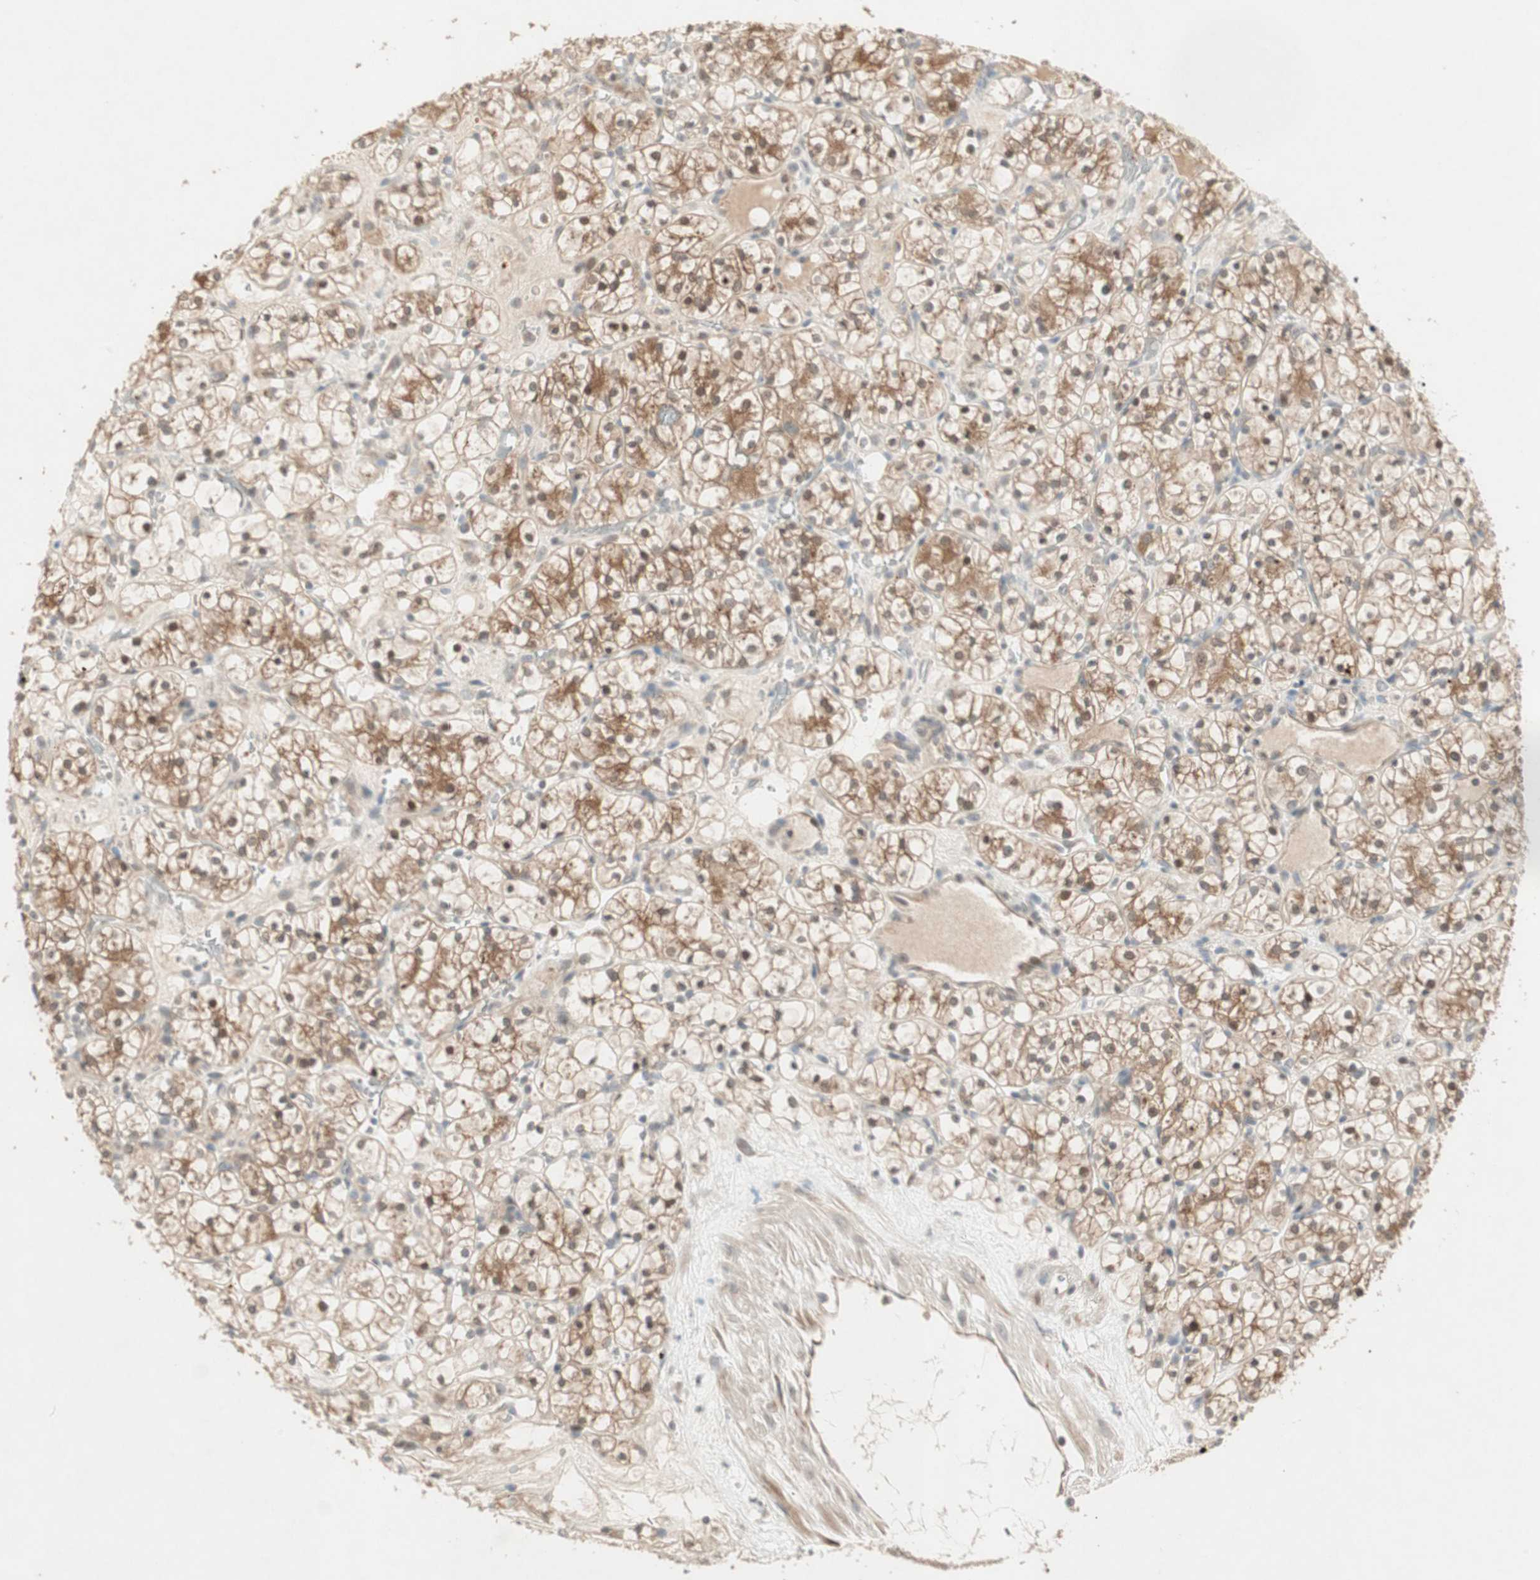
{"staining": {"intensity": "moderate", "quantity": "25%-75%", "location": "cytoplasmic/membranous"}, "tissue": "renal cancer", "cell_type": "Tumor cells", "image_type": "cancer", "snomed": [{"axis": "morphology", "description": "Adenocarcinoma, NOS"}, {"axis": "topography", "description": "Kidney"}], "caption": "Tumor cells exhibit medium levels of moderate cytoplasmic/membranous staining in approximately 25%-75% of cells in adenocarcinoma (renal).", "gene": "ACSL5", "patient": {"sex": "female", "age": 60}}